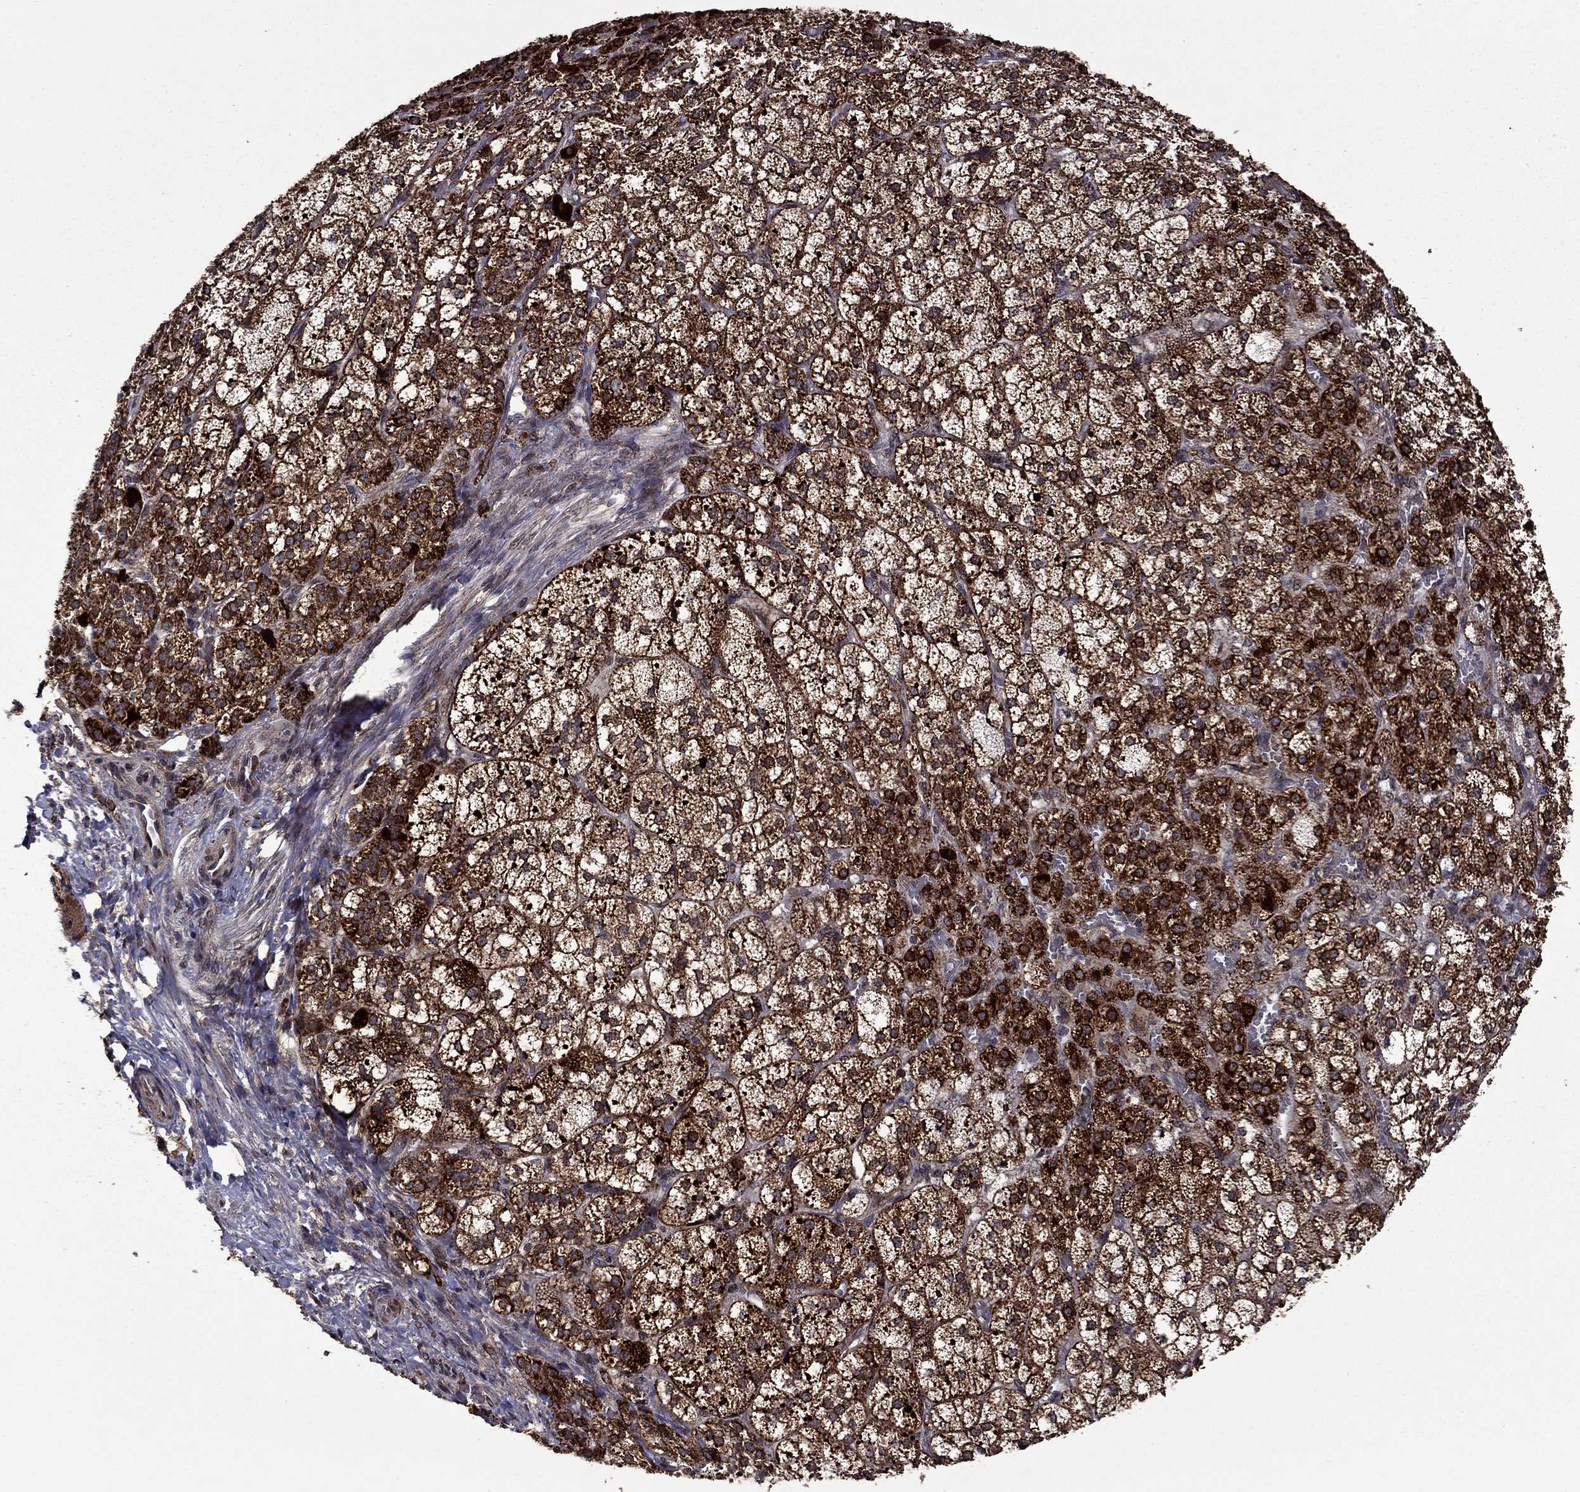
{"staining": {"intensity": "strong", "quantity": ">75%", "location": "cytoplasmic/membranous"}, "tissue": "adrenal gland", "cell_type": "Glandular cells", "image_type": "normal", "snomed": [{"axis": "morphology", "description": "Normal tissue, NOS"}, {"axis": "topography", "description": "Adrenal gland"}], "caption": "Protein analysis of normal adrenal gland displays strong cytoplasmic/membranous positivity in about >75% of glandular cells. The staining was performed using DAB, with brown indicating positive protein expression. Nuclei are stained blue with hematoxylin.", "gene": "ITM2B", "patient": {"sex": "female", "age": 60}}